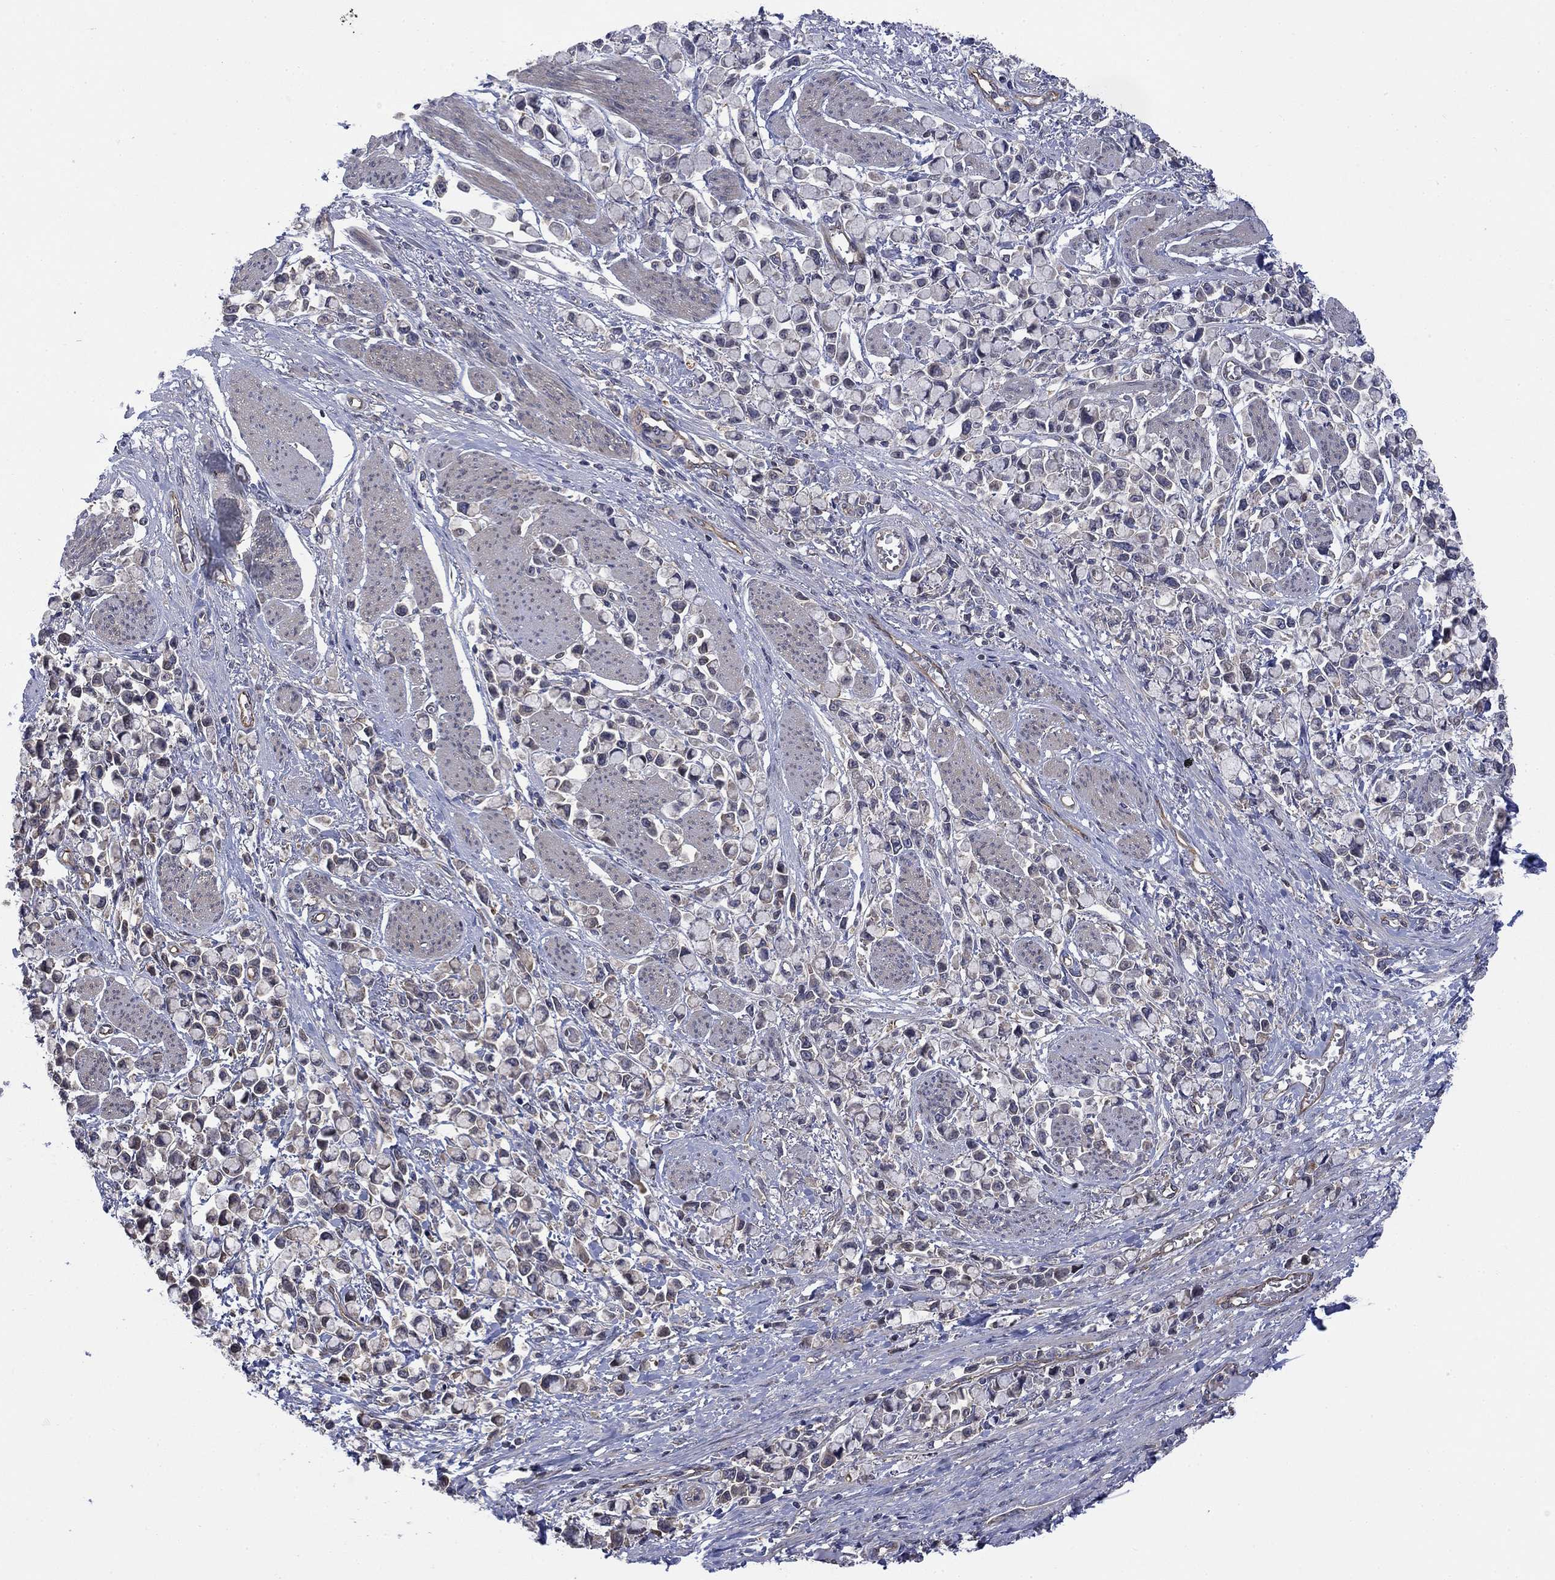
{"staining": {"intensity": "negative", "quantity": "none", "location": "none"}, "tissue": "stomach cancer", "cell_type": "Tumor cells", "image_type": "cancer", "snomed": [{"axis": "morphology", "description": "Adenocarcinoma, NOS"}, {"axis": "topography", "description": "Stomach"}], "caption": "Histopathology image shows no protein staining in tumor cells of stomach cancer tissue.", "gene": "PDZD2", "patient": {"sex": "female", "age": 81}}